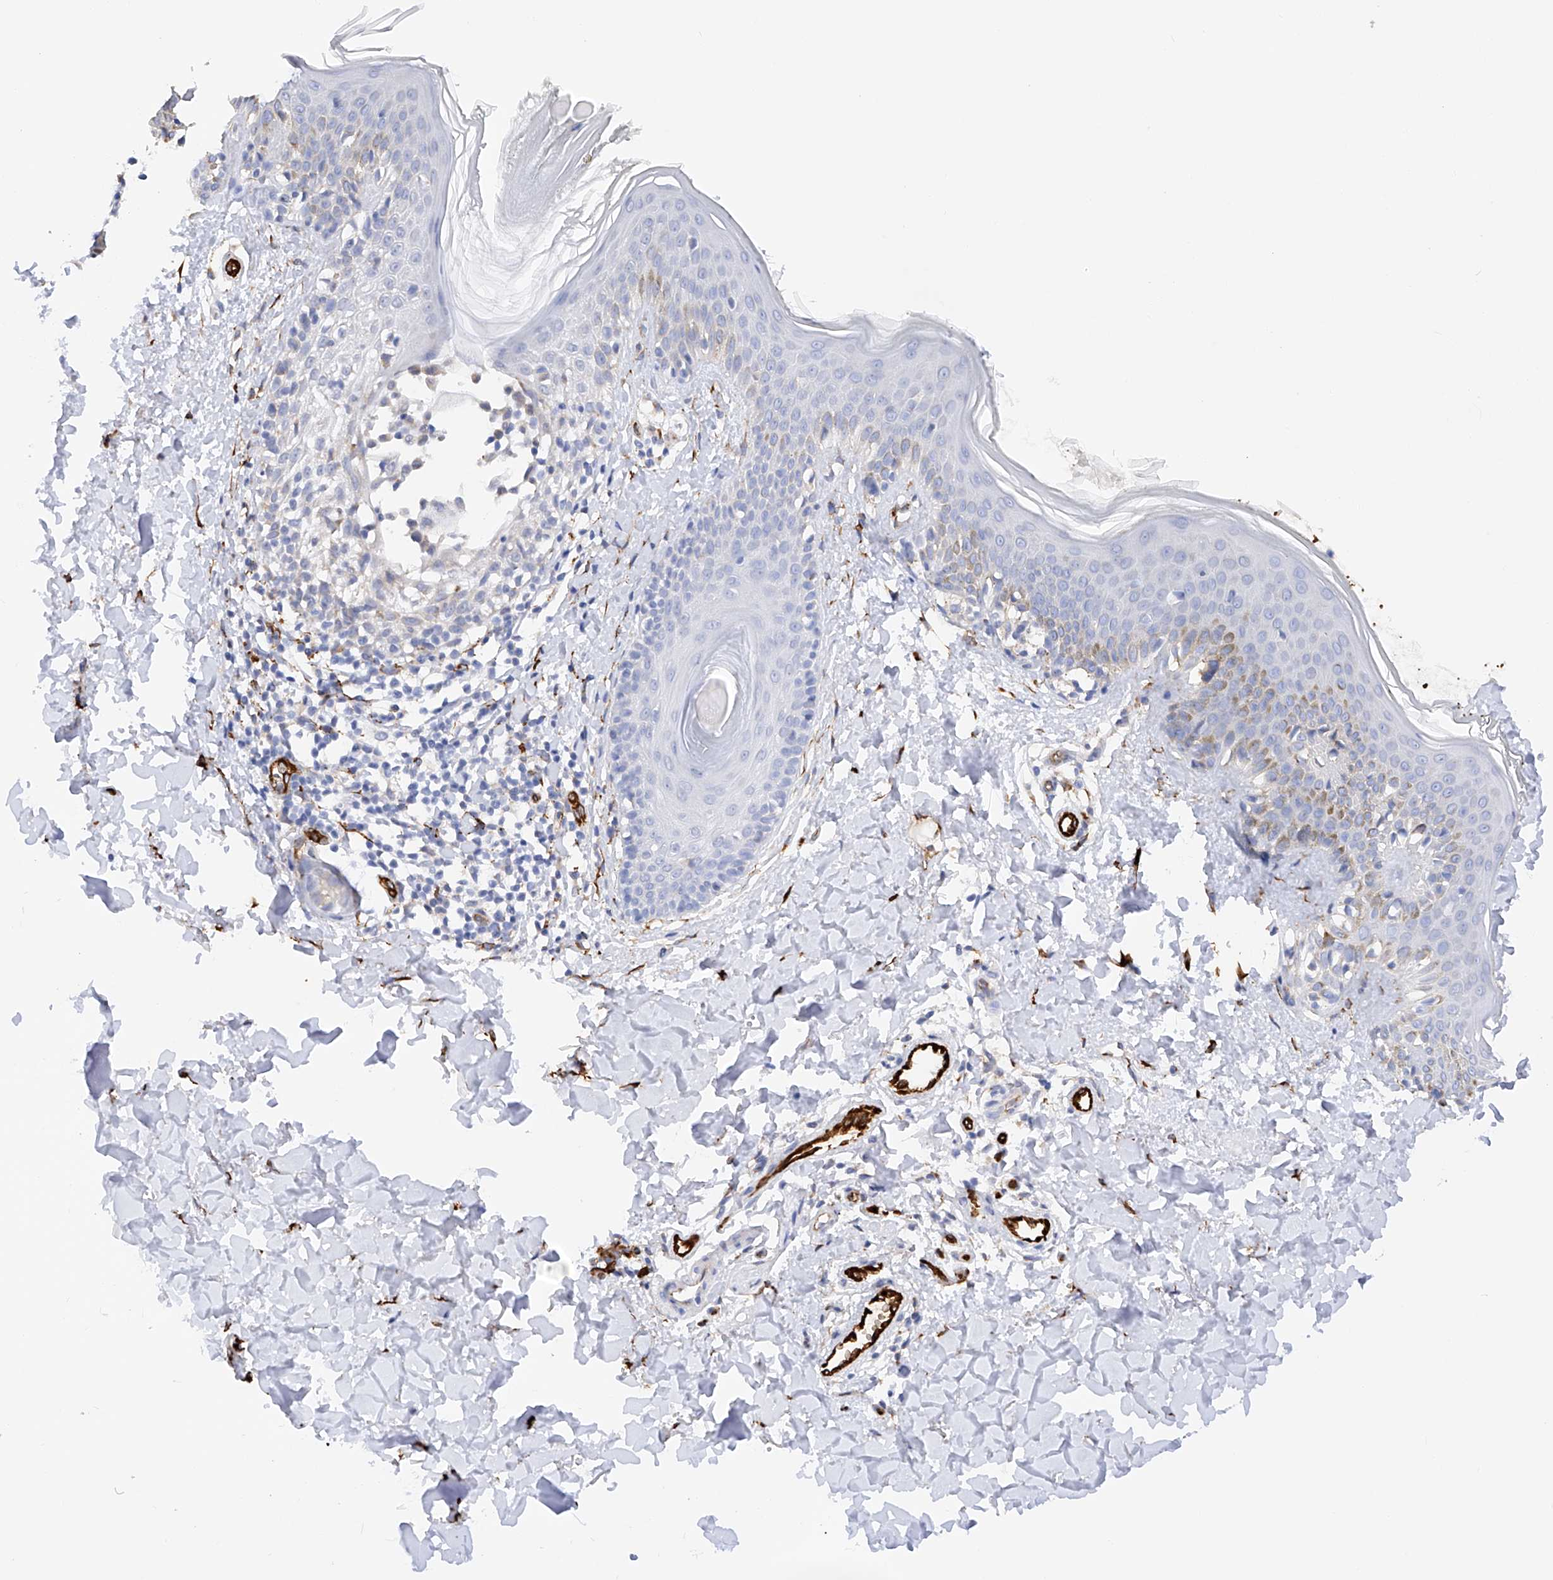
{"staining": {"intensity": "strong", "quantity": ">75%", "location": "cytoplasmic/membranous"}, "tissue": "skin", "cell_type": "Fibroblasts", "image_type": "normal", "snomed": [{"axis": "morphology", "description": "Normal tissue, NOS"}, {"axis": "topography", "description": "Skin"}], "caption": "Brown immunohistochemical staining in normal skin demonstrates strong cytoplasmic/membranous positivity in about >75% of fibroblasts.", "gene": "PDIA5", "patient": {"sex": "male", "age": 37}}